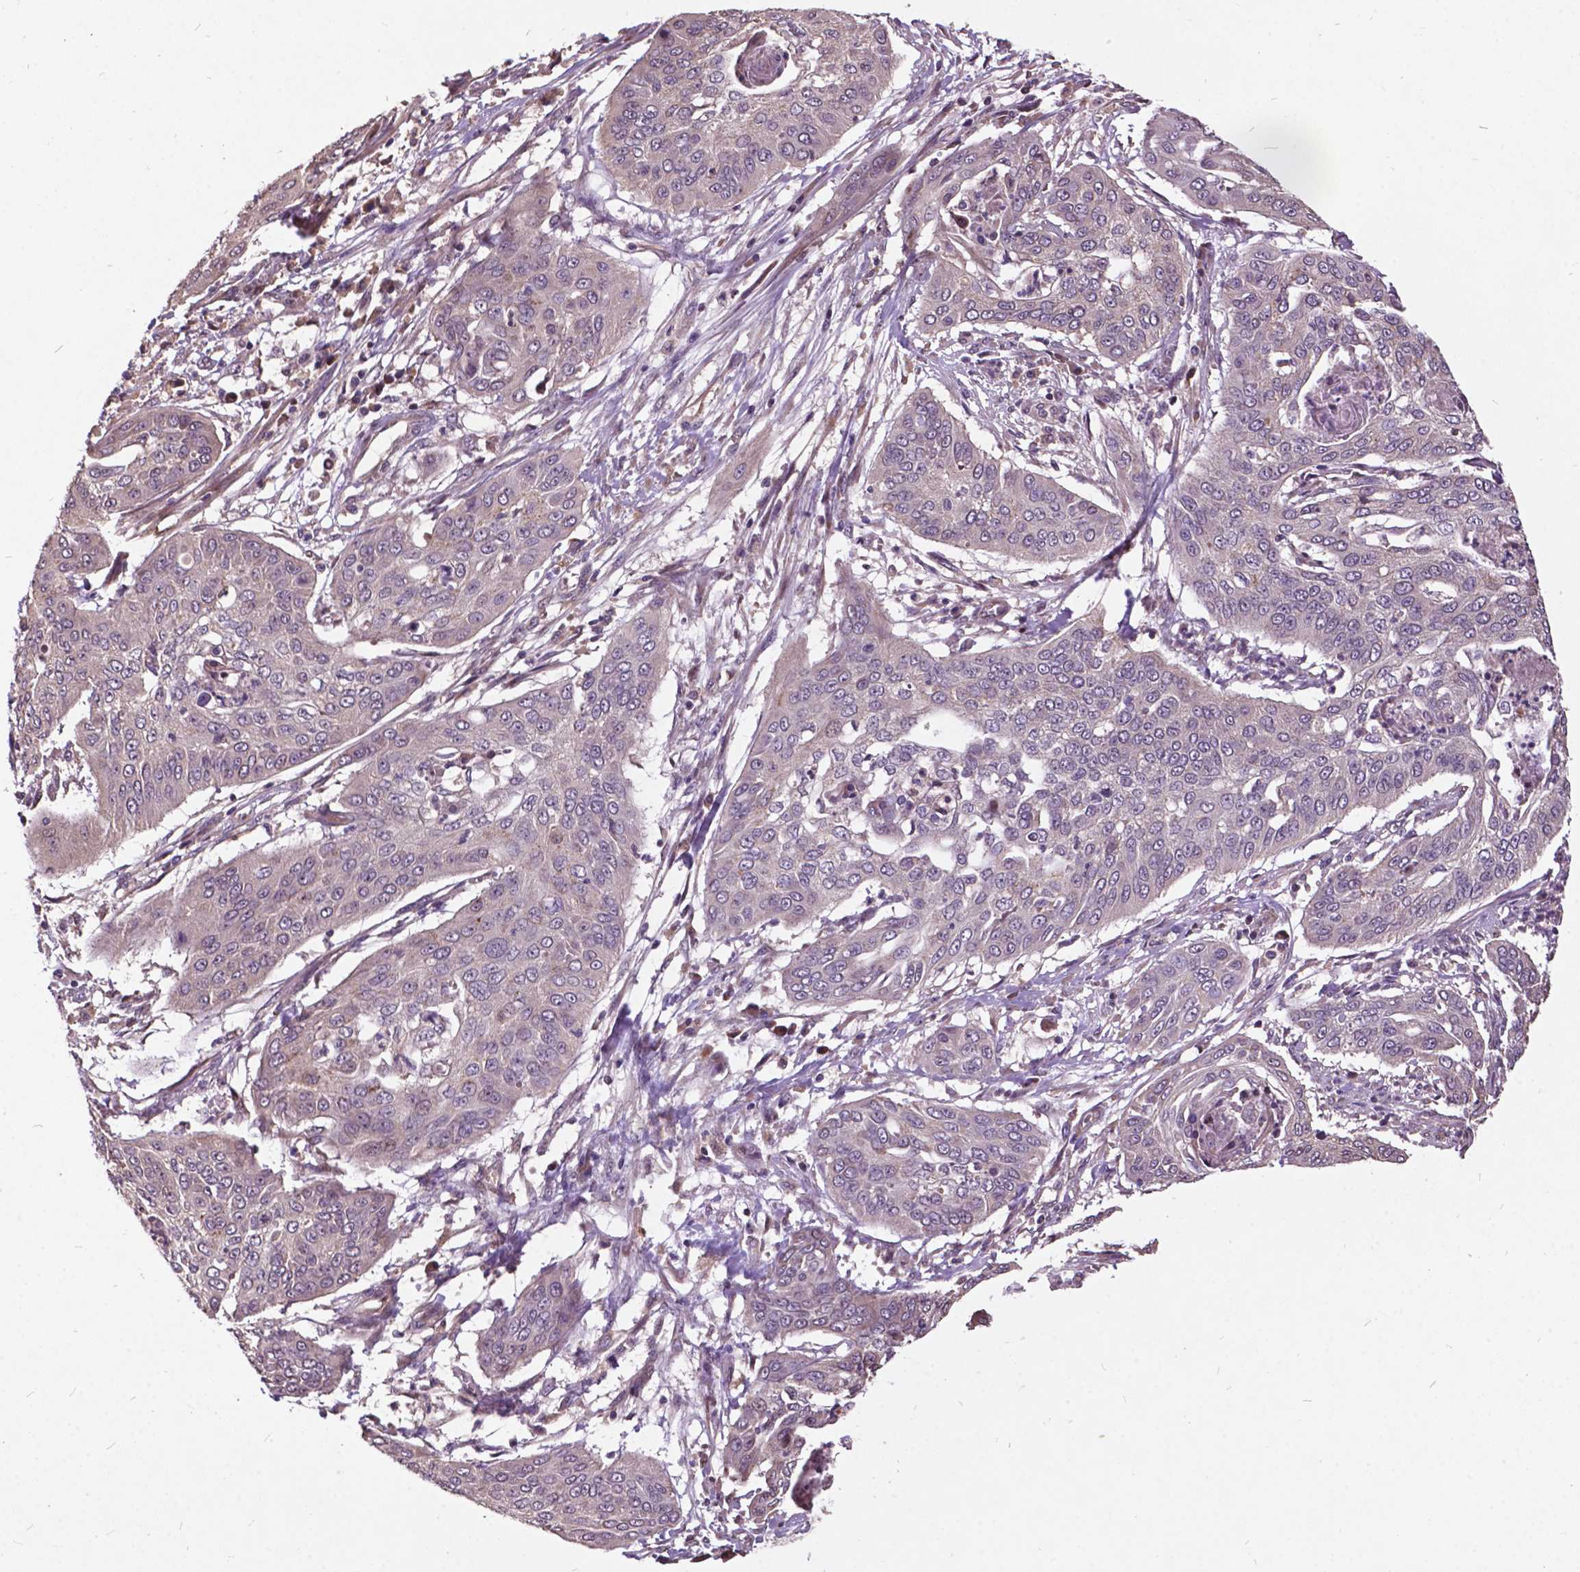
{"staining": {"intensity": "negative", "quantity": "none", "location": "none"}, "tissue": "cervical cancer", "cell_type": "Tumor cells", "image_type": "cancer", "snomed": [{"axis": "morphology", "description": "Squamous cell carcinoma, NOS"}, {"axis": "topography", "description": "Cervix"}], "caption": "Immunohistochemical staining of human squamous cell carcinoma (cervical) exhibits no significant positivity in tumor cells. Nuclei are stained in blue.", "gene": "AP1S3", "patient": {"sex": "female", "age": 39}}